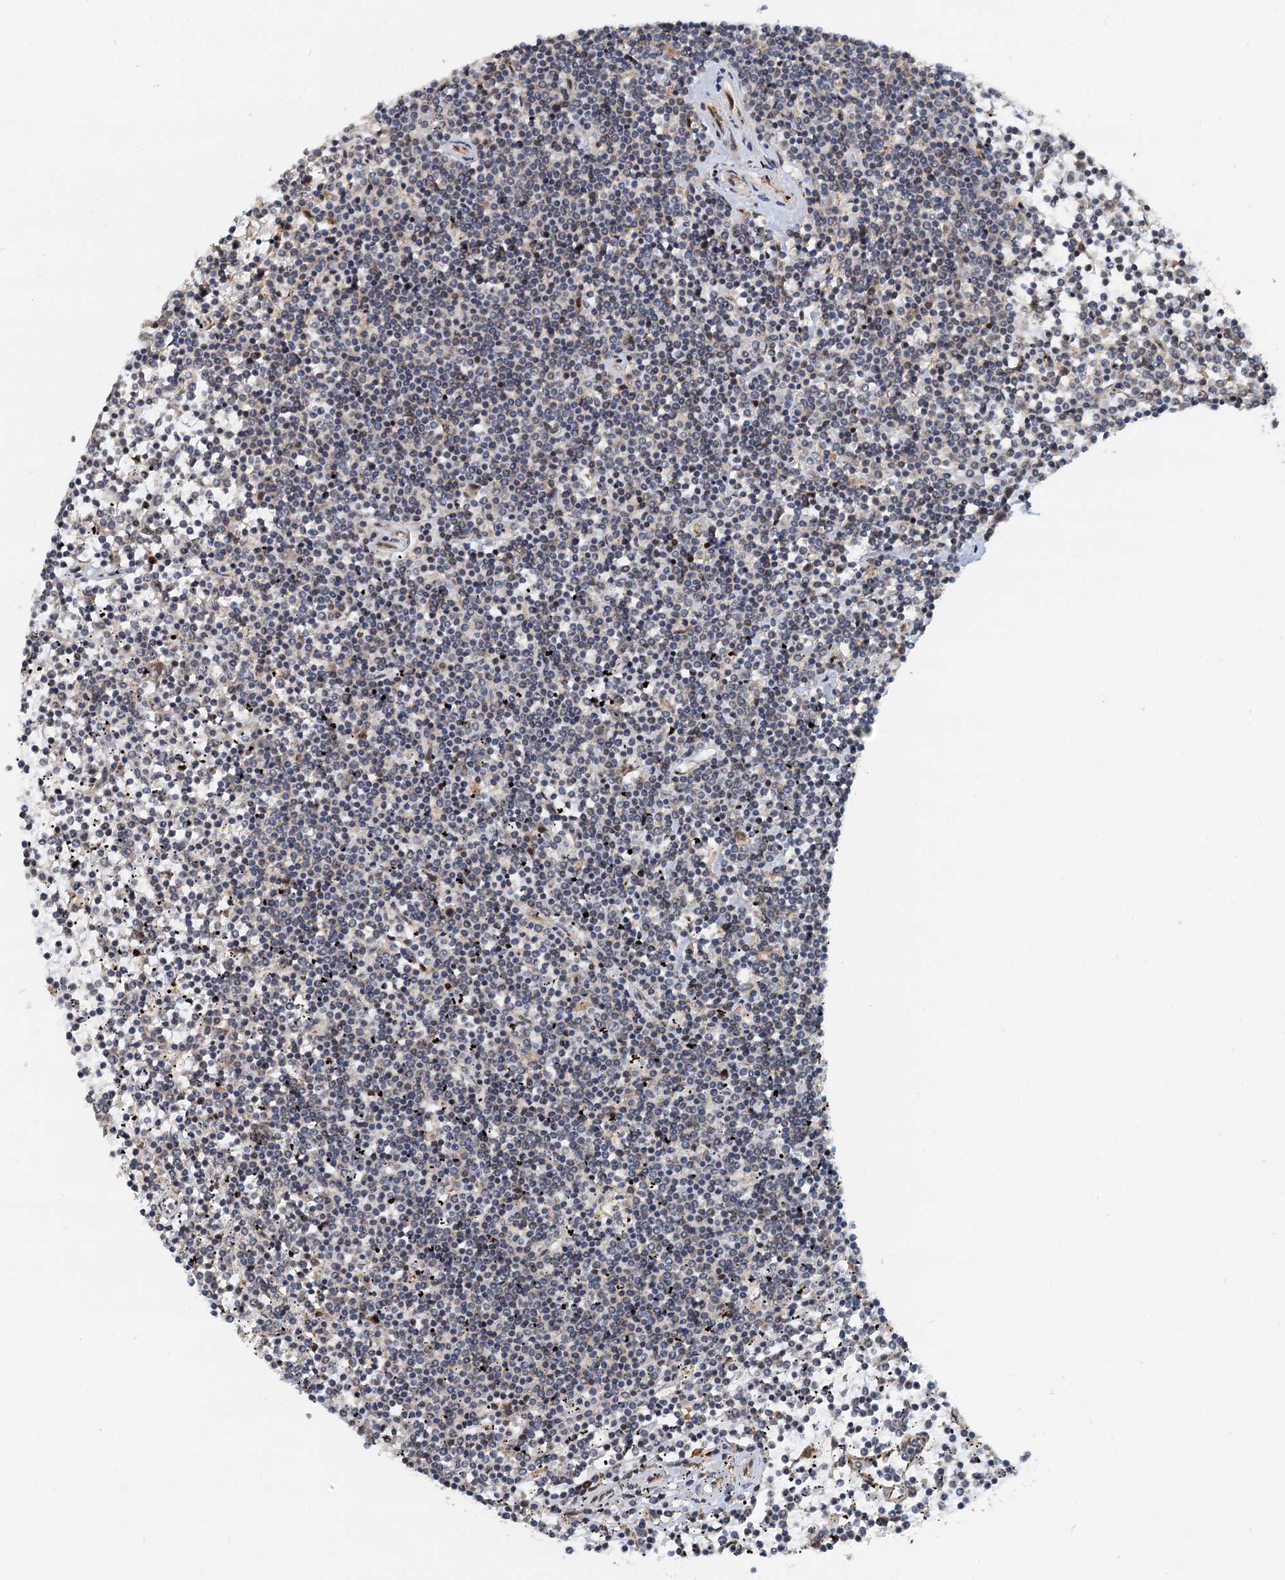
{"staining": {"intensity": "negative", "quantity": "none", "location": "none"}, "tissue": "lymphoma", "cell_type": "Tumor cells", "image_type": "cancer", "snomed": [{"axis": "morphology", "description": "Malignant lymphoma, non-Hodgkin's type, Low grade"}, {"axis": "topography", "description": "Spleen"}], "caption": "Image shows no significant protein expression in tumor cells of lymphoma.", "gene": "CEP68", "patient": {"sex": "female", "age": 19}}